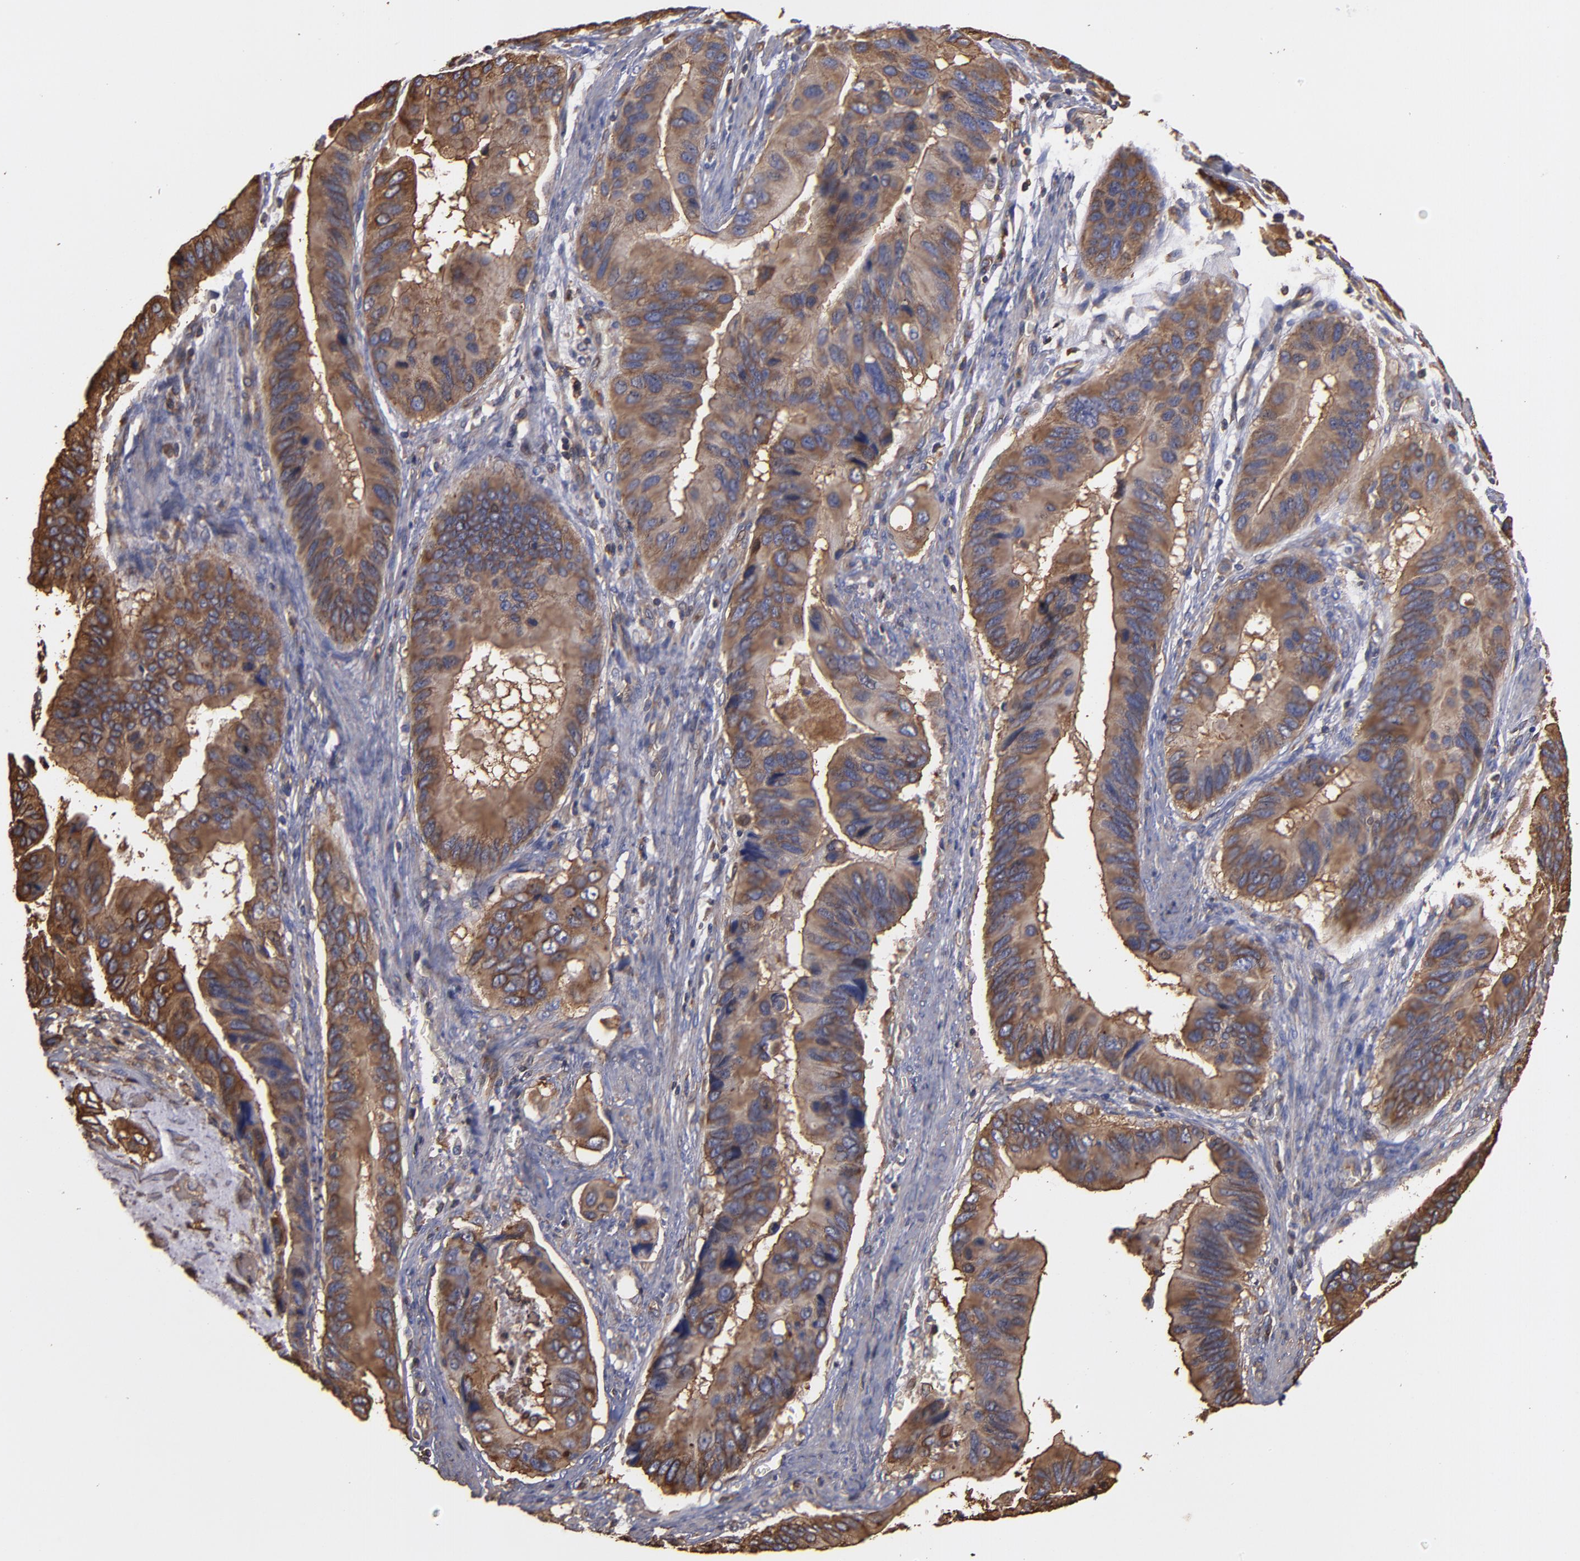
{"staining": {"intensity": "moderate", "quantity": ">75%", "location": "cytoplasmic/membranous"}, "tissue": "stomach cancer", "cell_type": "Tumor cells", "image_type": "cancer", "snomed": [{"axis": "morphology", "description": "Adenocarcinoma, NOS"}, {"axis": "topography", "description": "Stomach, upper"}], "caption": "A histopathology image of stomach cancer (adenocarcinoma) stained for a protein exhibits moderate cytoplasmic/membranous brown staining in tumor cells.", "gene": "ACTN4", "patient": {"sex": "male", "age": 80}}